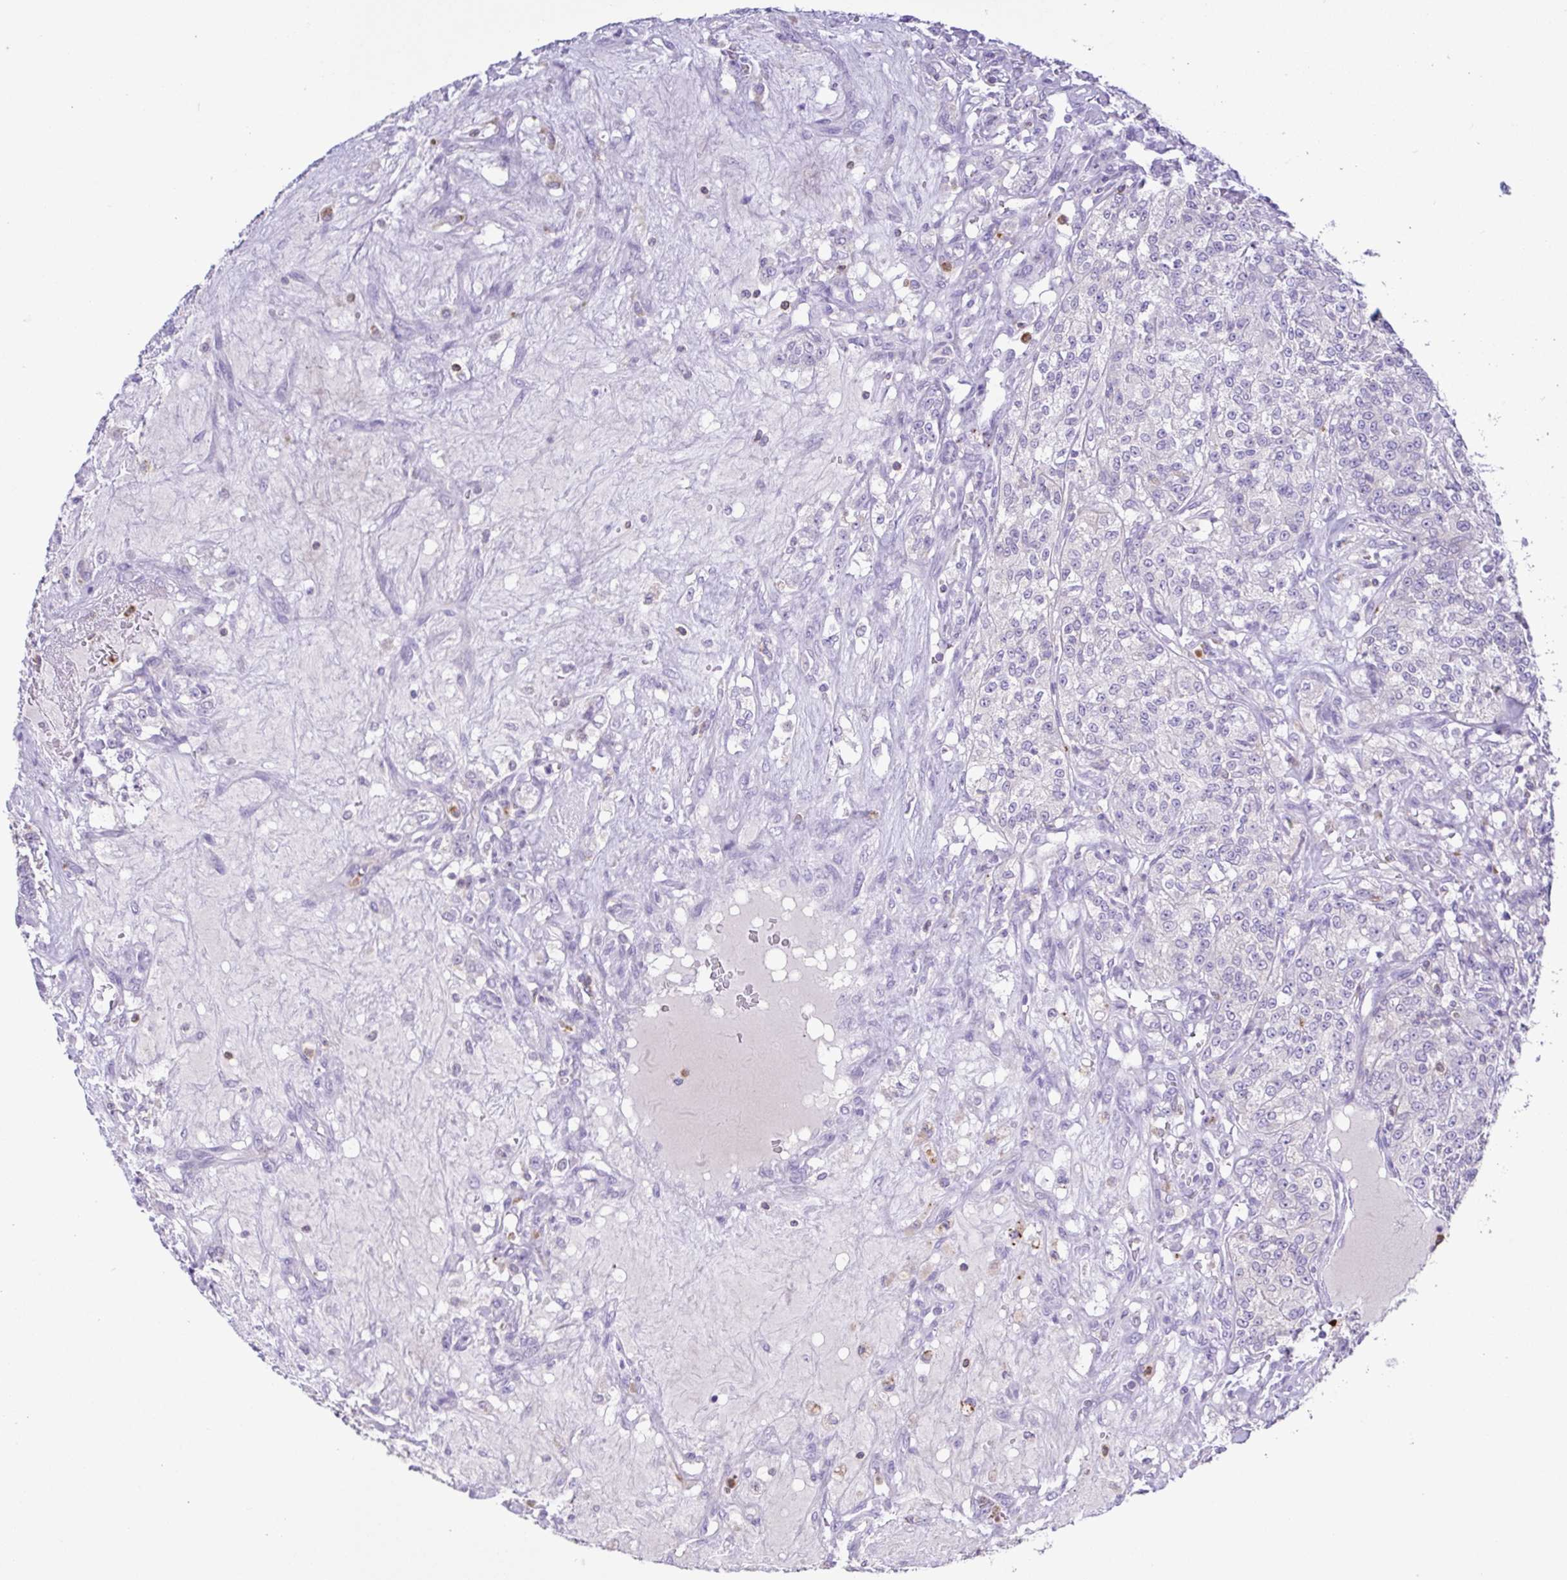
{"staining": {"intensity": "negative", "quantity": "none", "location": "none"}, "tissue": "renal cancer", "cell_type": "Tumor cells", "image_type": "cancer", "snomed": [{"axis": "morphology", "description": "Adenocarcinoma, NOS"}, {"axis": "topography", "description": "Kidney"}], "caption": "This histopathology image is of adenocarcinoma (renal) stained with immunohistochemistry (IHC) to label a protein in brown with the nuclei are counter-stained blue. There is no staining in tumor cells. (IHC, brightfield microscopy, high magnification).", "gene": "PGLYRP1", "patient": {"sex": "female", "age": 63}}